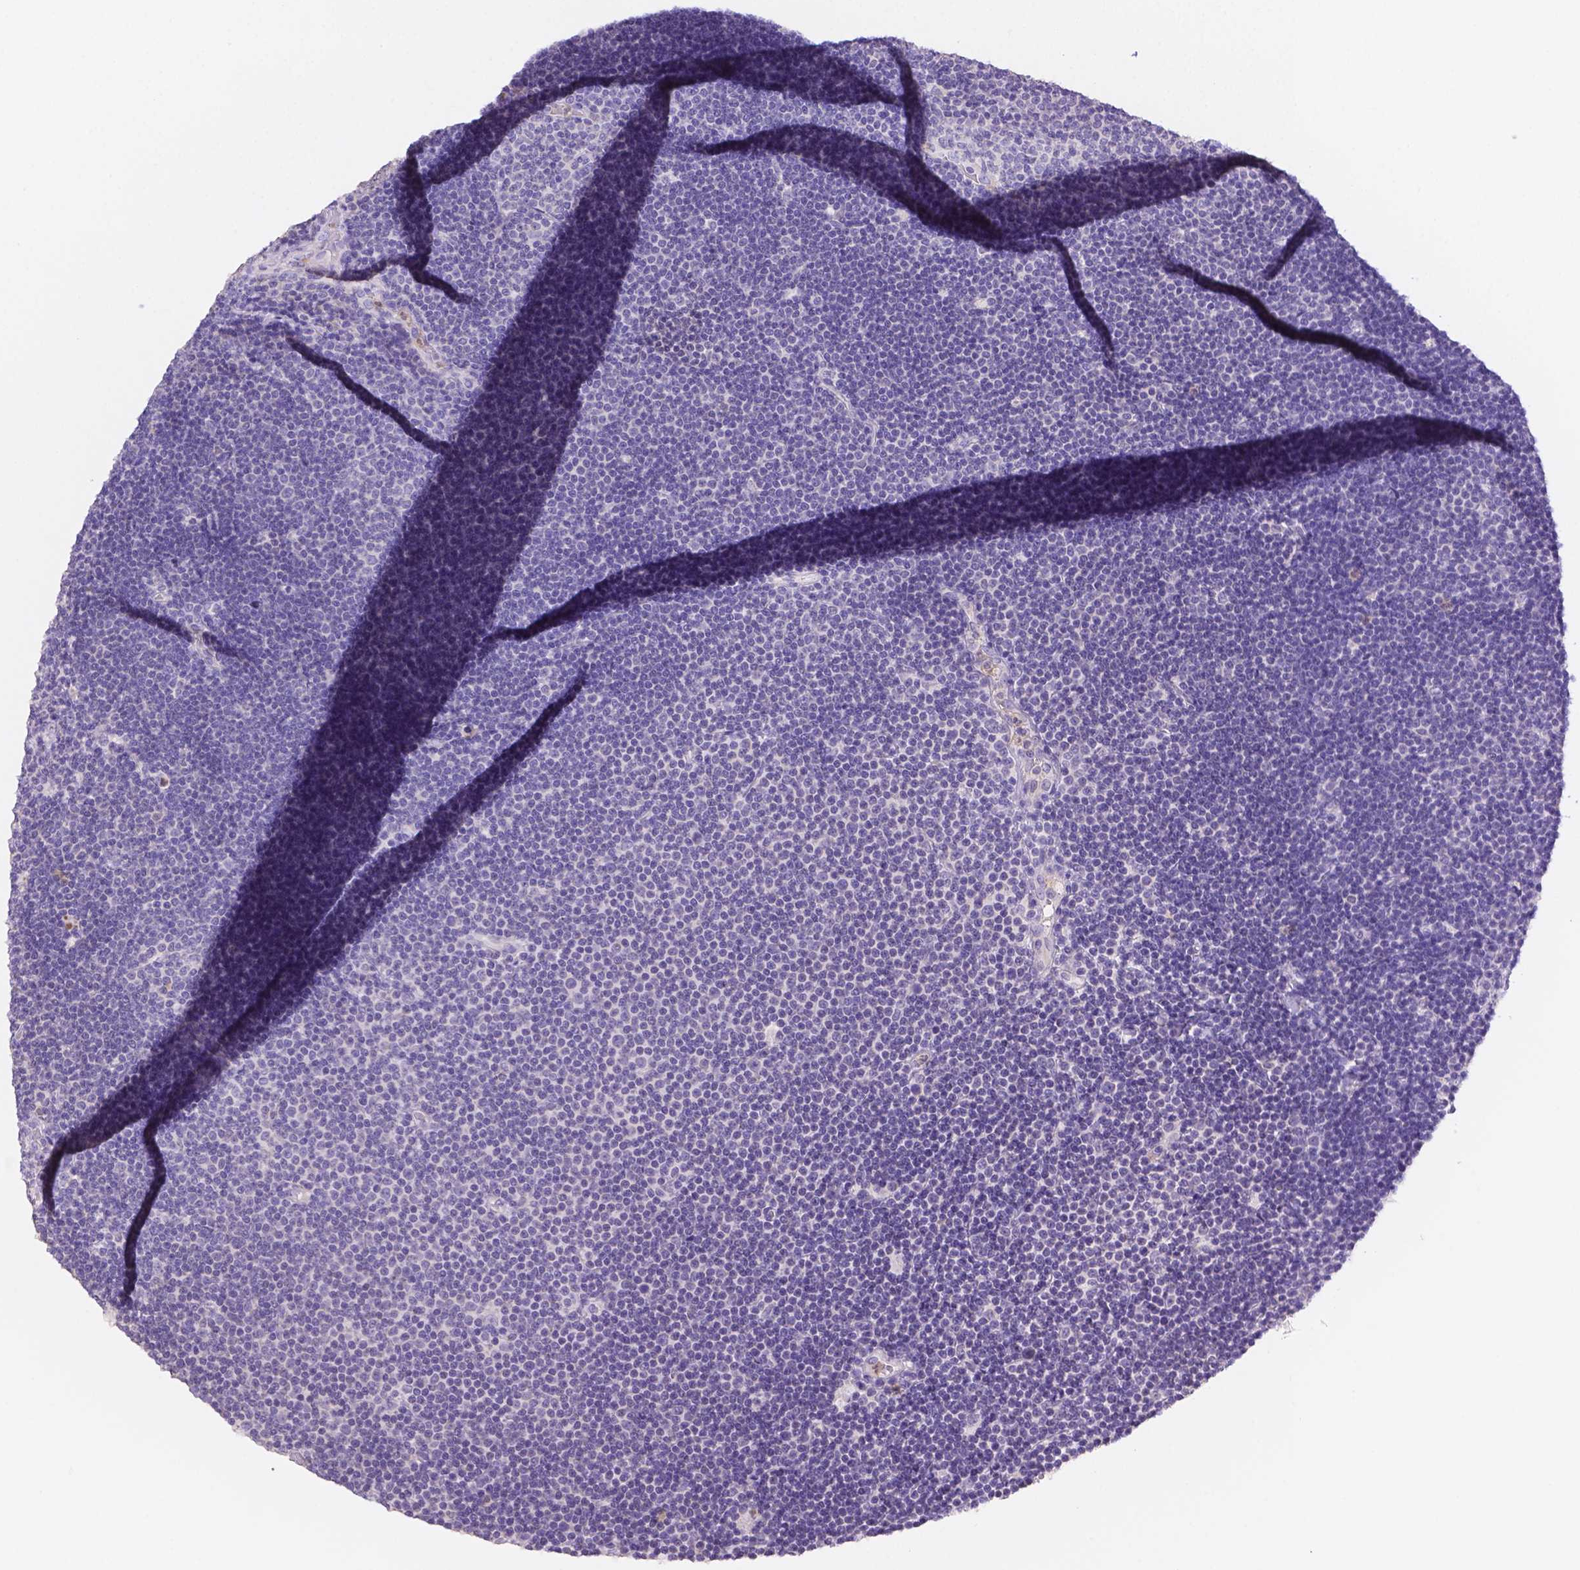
{"staining": {"intensity": "negative", "quantity": "none", "location": "none"}, "tissue": "lymphoma", "cell_type": "Tumor cells", "image_type": "cancer", "snomed": [{"axis": "morphology", "description": "Malignant lymphoma, non-Hodgkin's type, Low grade"}, {"axis": "topography", "description": "Brain"}], "caption": "A histopathology image of human malignant lymphoma, non-Hodgkin's type (low-grade) is negative for staining in tumor cells. (Immunohistochemistry (ihc), brightfield microscopy, high magnification).", "gene": "NXPE2", "patient": {"sex": "female", "age": 66}}